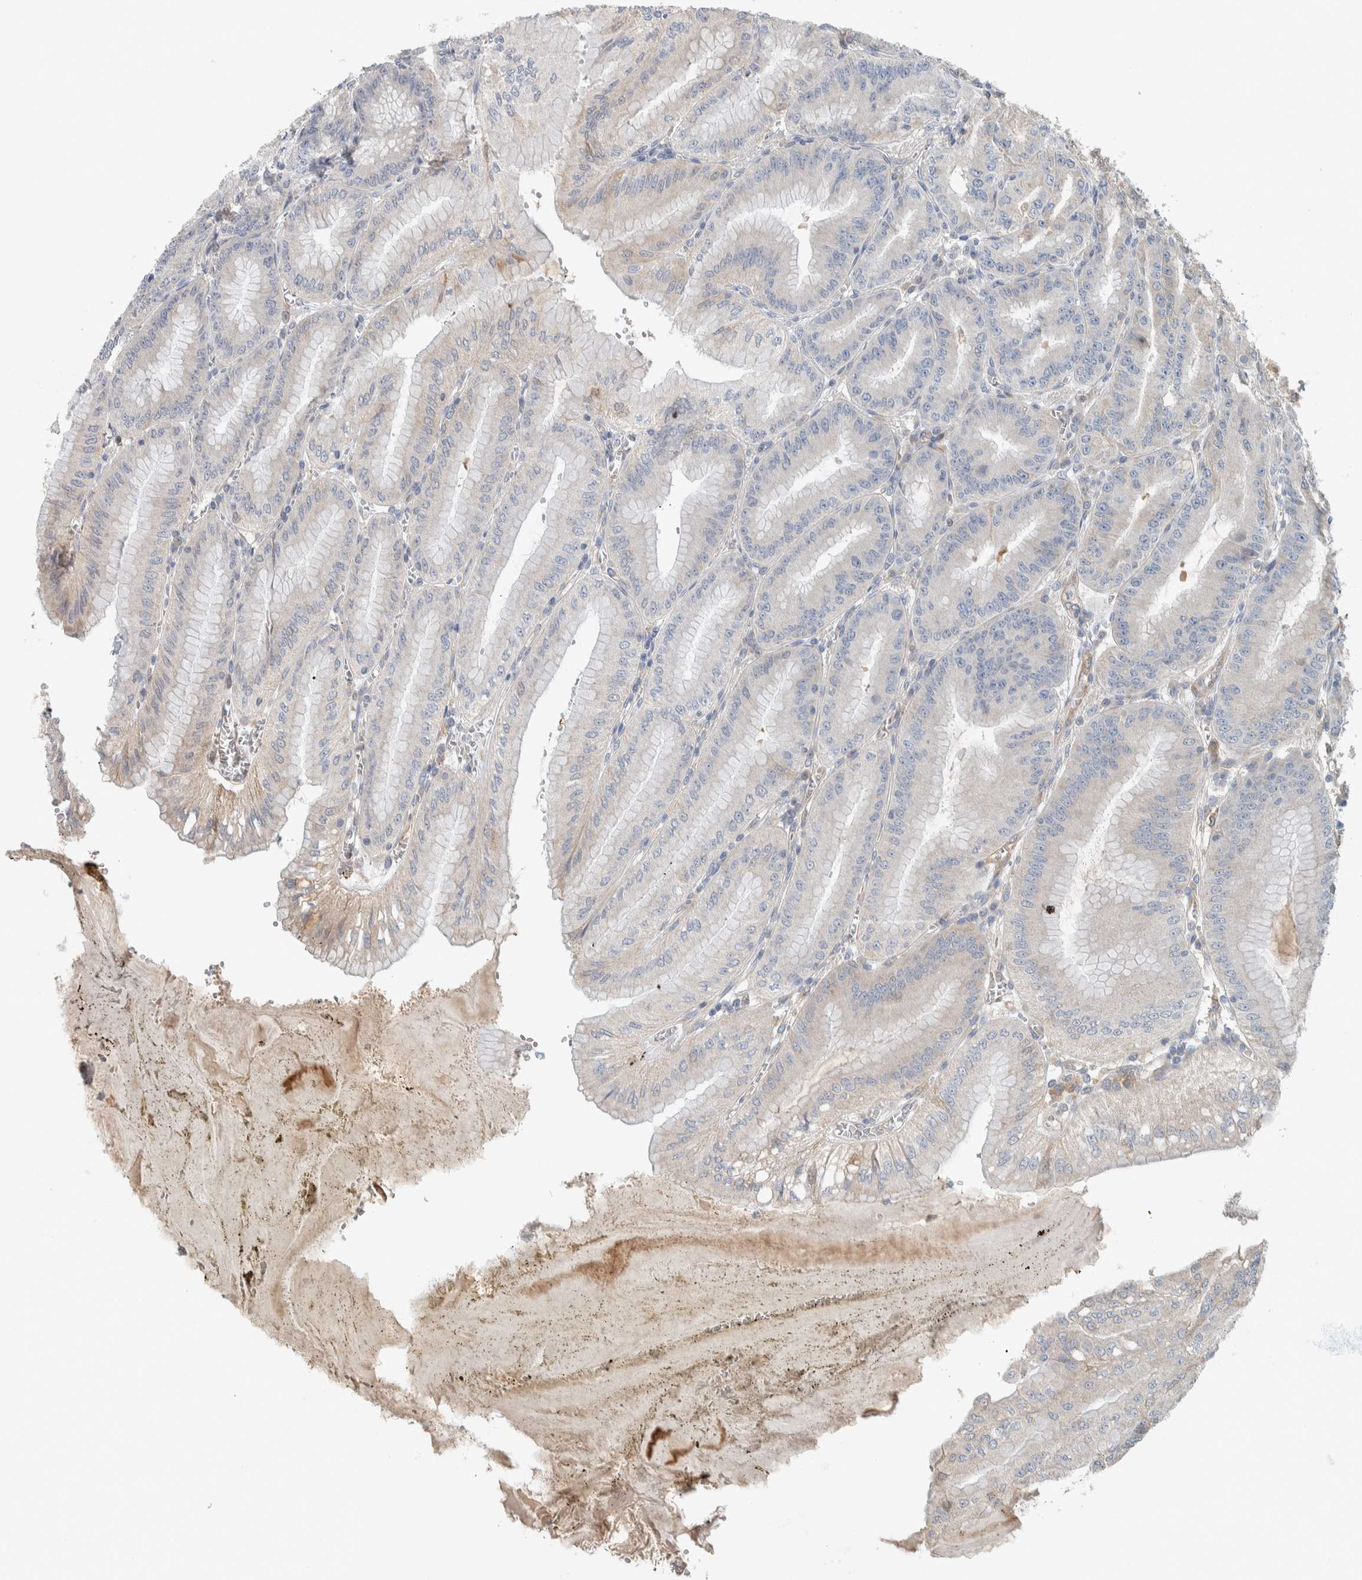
{"staining": {"intensity": "moderate", "quantity": "25%-75%", "location": "cytoplasmic/membranous"}, "tissue": "stomach", "cell_type": "Glandular cells", "image_type": "normal", "snomed": [{"axis": "morphology", "description": "Normal tissue, NOS"}, {"axis": "topography", "description": "Stomach, lower"}], "caption": "Immunohistochemistry (IHC) of normal human stomach reveals medium levels of moderate cytoplasmic/membranous positivity in approximately 25%-75% of glandular cells.", "gene": "NFKB2", "patient": {"sex": "male", "age": 71}}